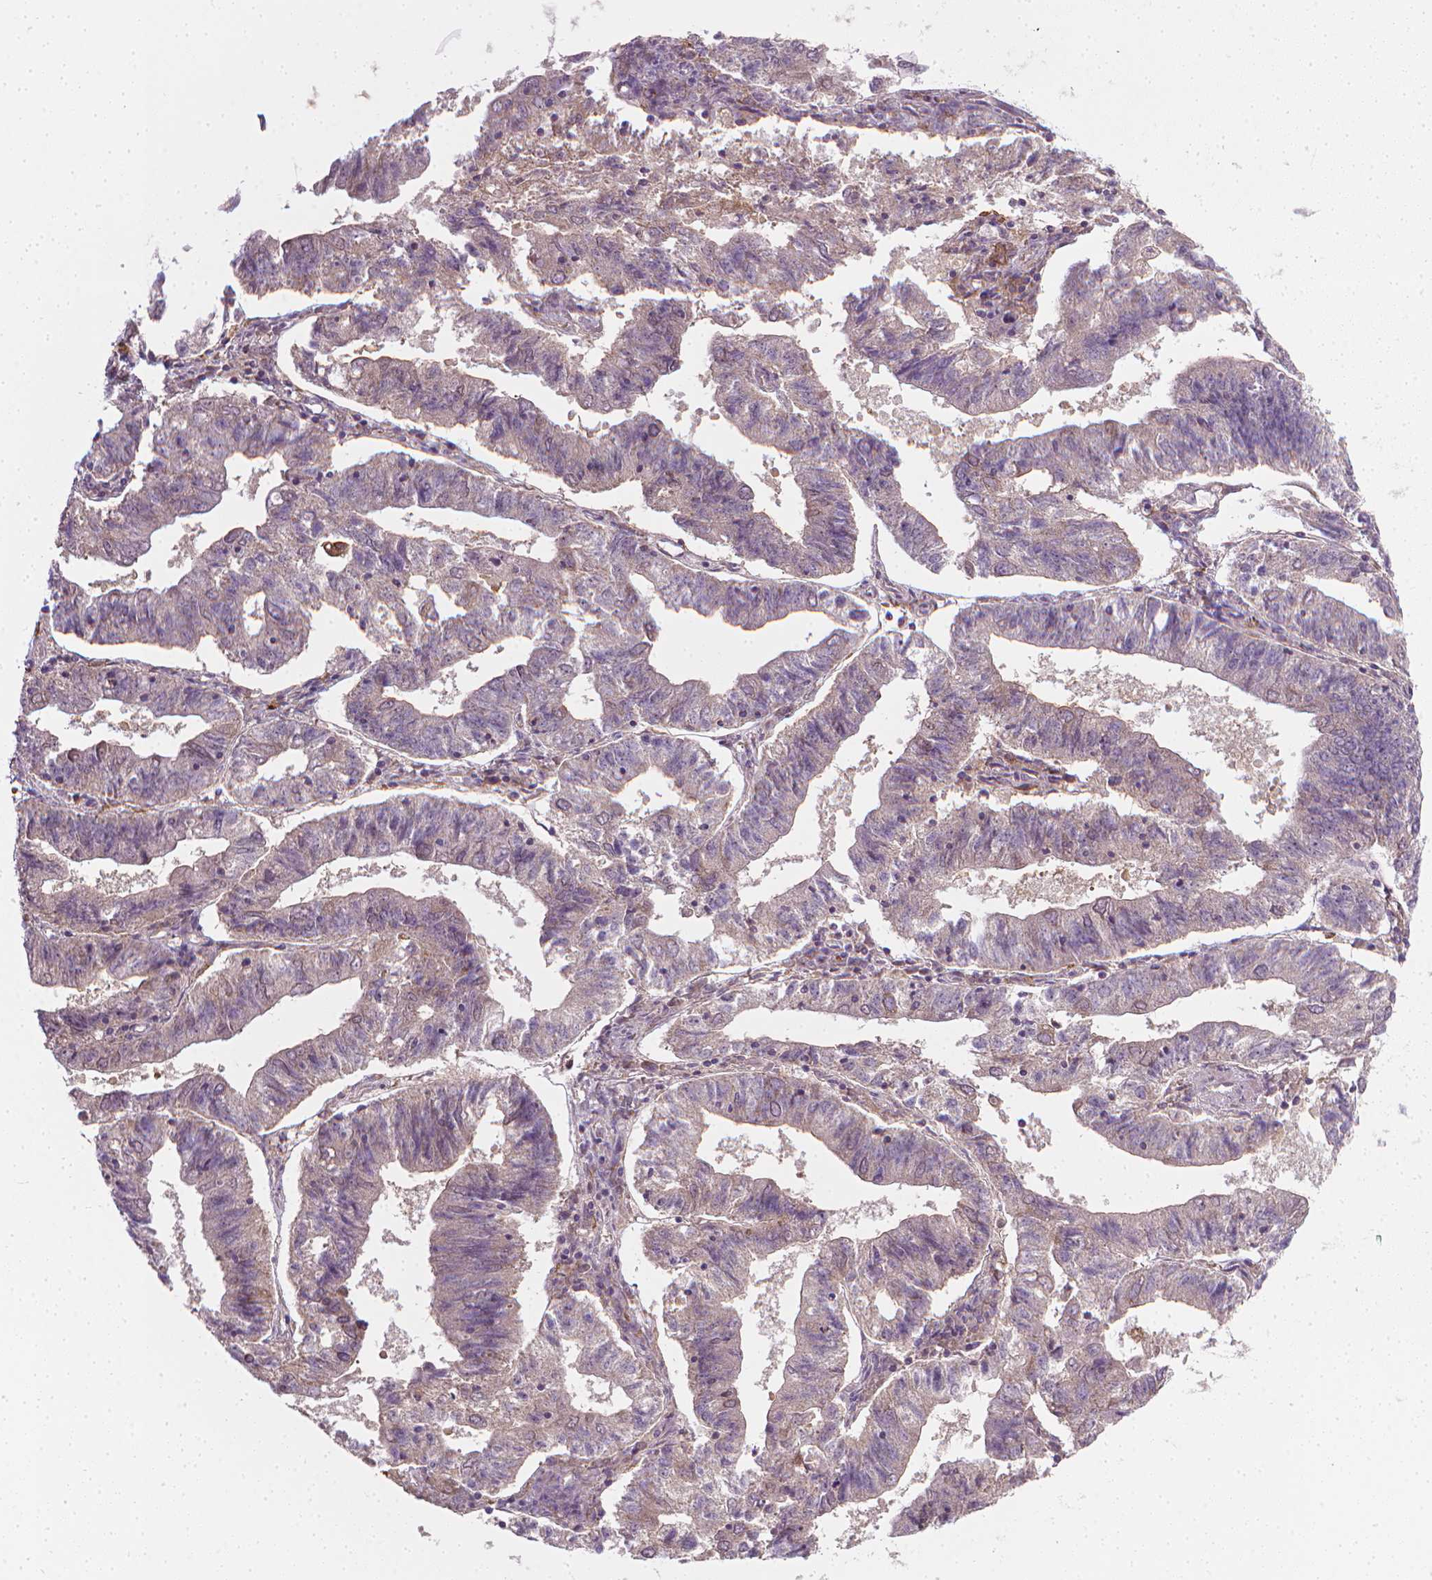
{"staining": {"intensity": "weak", "quantity": "25%-75%", "location": "cytoplasmic/membranous"}, "tissue": "endometrial cancer", "cell_type": "Tumor cells", "image_type": "cancer", "snomed": [{"axis": "morphology", "description": "Adenocarcinoma, NOS"}, {"axis": "topography", "description": "Endometrium"}], "caption": "Brown immunohistochemical staining in human endometrial cancer reveals weak cytoplasmic/membranous staining in approximately 25%-75% of tumor cells.", "gene": "PRAG1", "patient": {"sex": "female", "age": 82}}